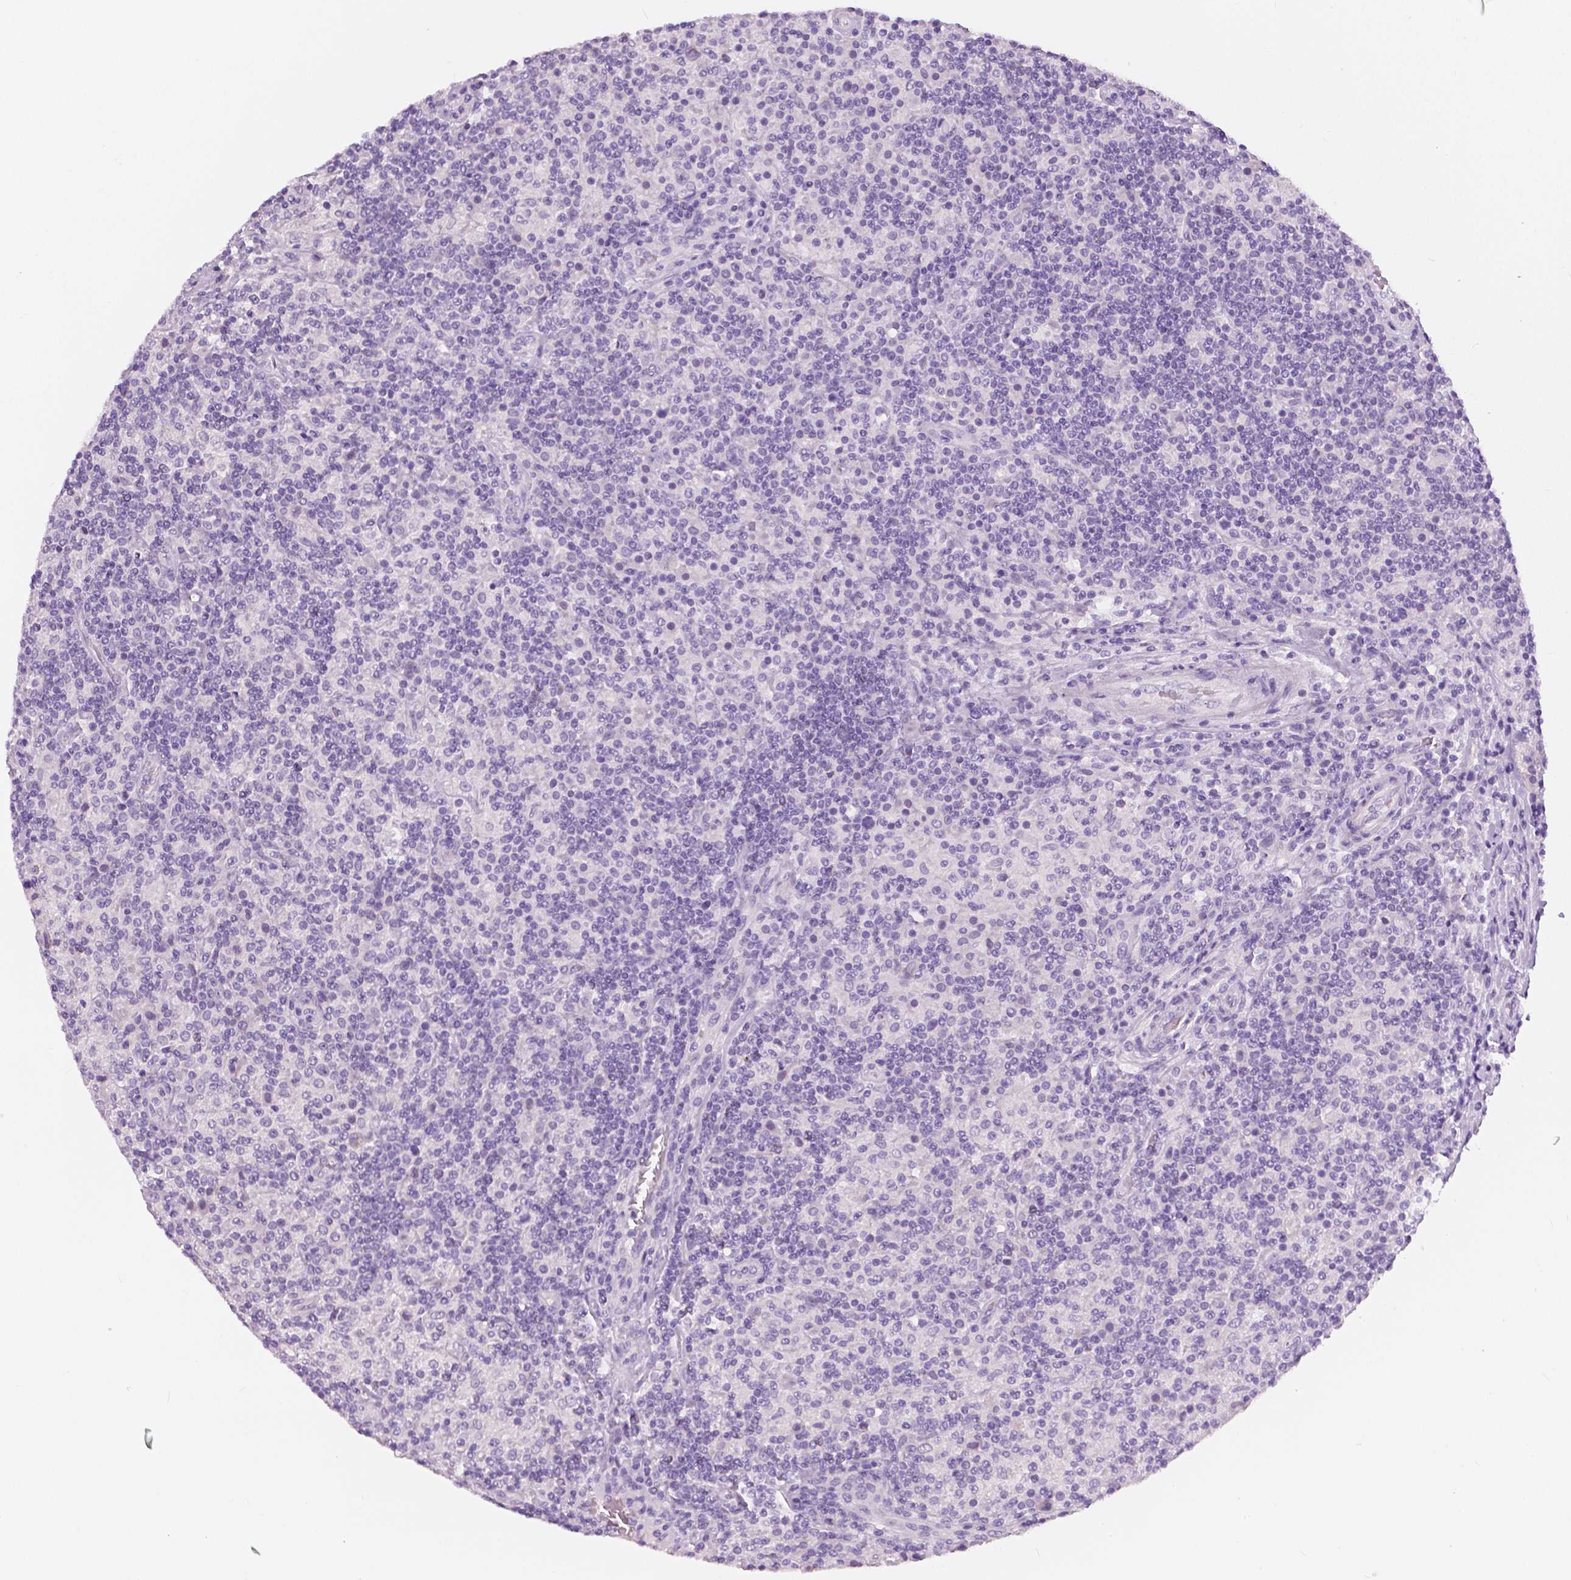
{"staining": {"intensity": "negative", "quantity": "none", "location": "none"}, "tissue": "lymphoma", "cell_type": "Tumor cells", "image_type": "cancer", "snomed": [{"axis": "morphology", "description": "Hodgkin's disease, NOS"}, {"axis": "topography", "description": "Lymph node"}], "caption": "Tumor cells are negative for brown protein staining in lymphoma.", "gene": "SLC24A1", "patient": {"sex": "male", "age": 70}}